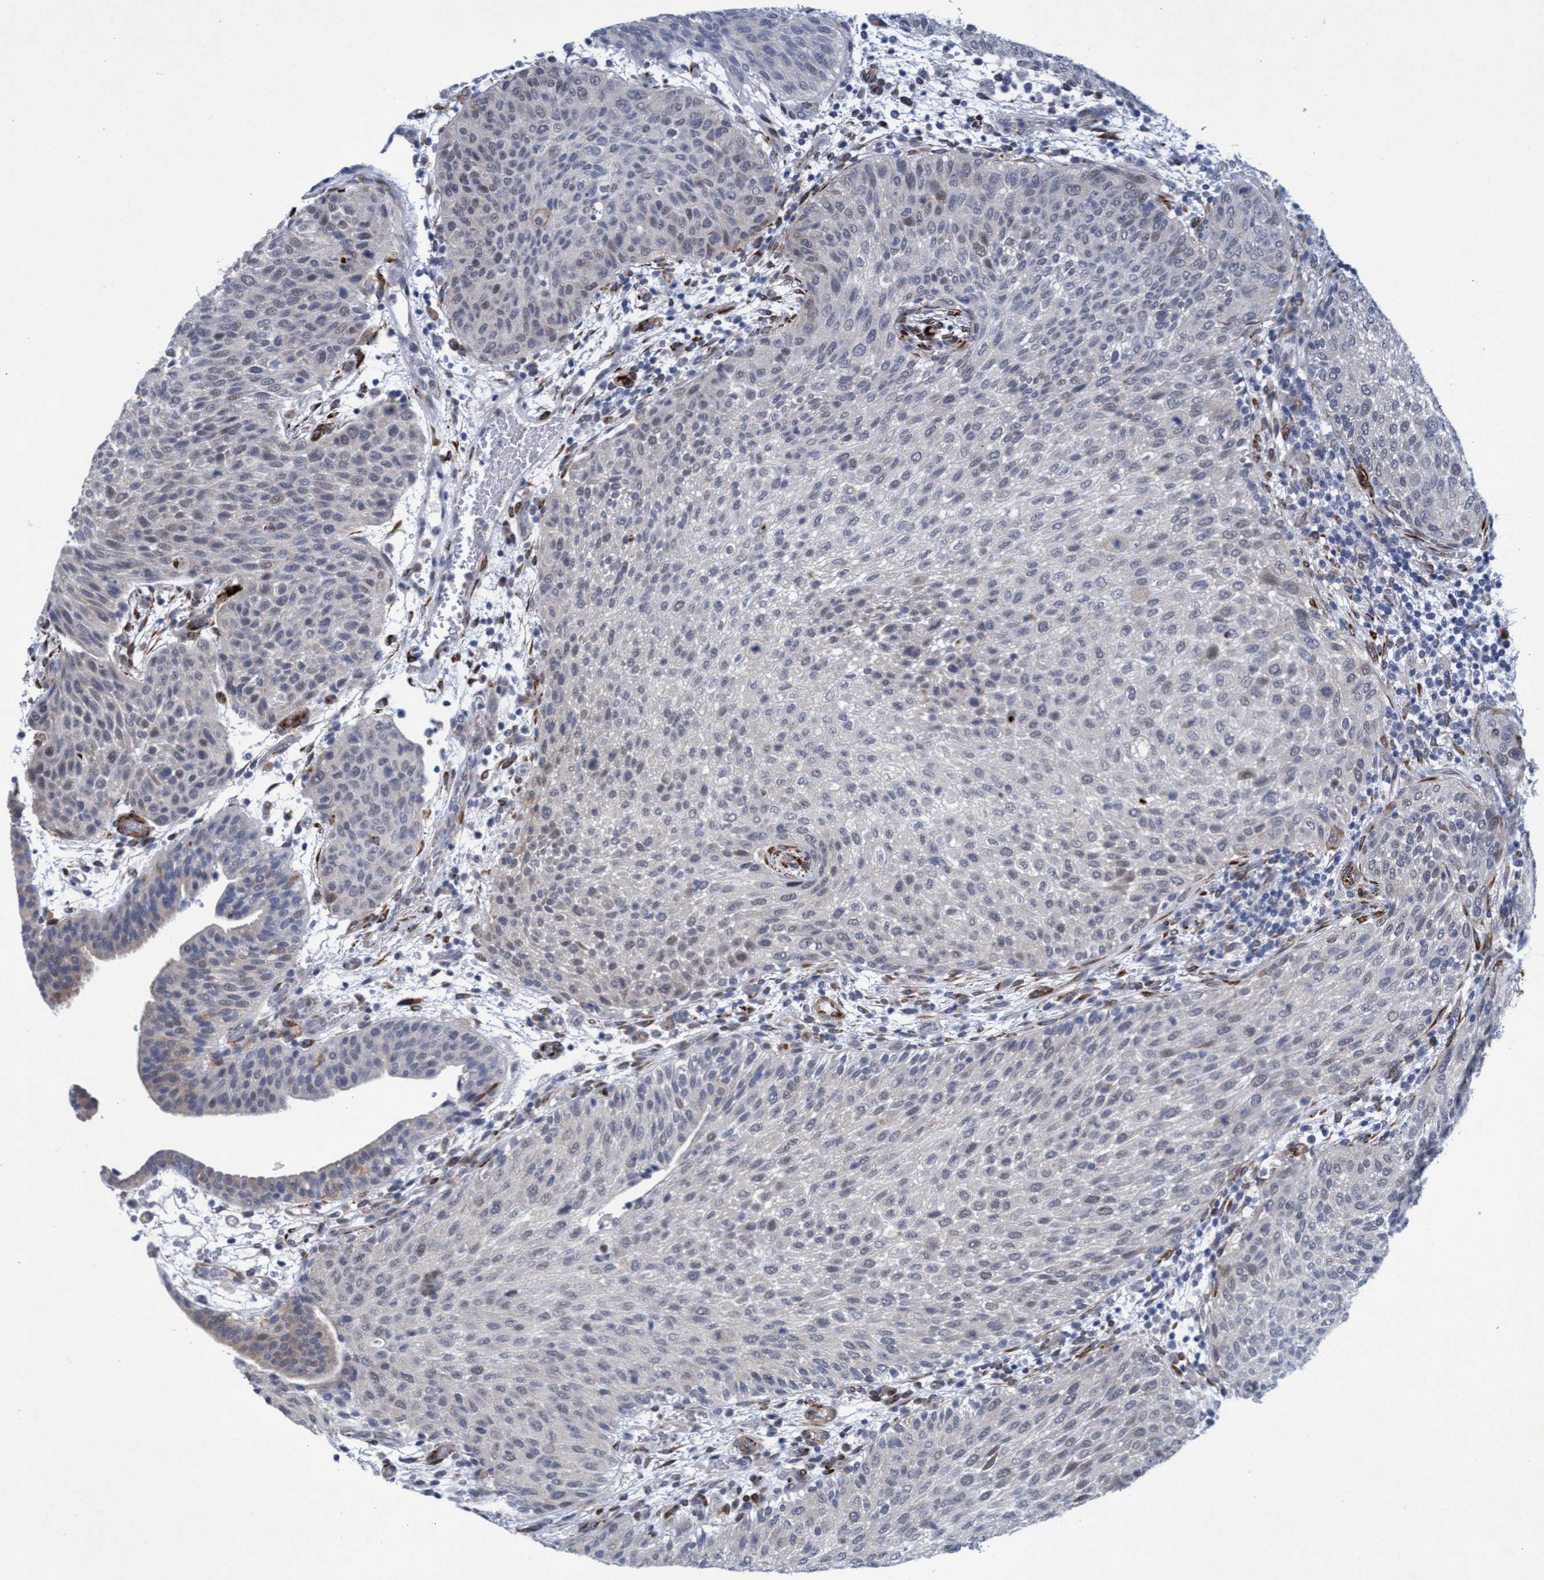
{"staining": {"intensity": "weak", "quantity": "<25%", "location": "nuclear"}, "tissue": "urothelial cancer", "cell_type": "Tumor cells", "image_type": "cancer", "snomed": [{"axis": "morphology", "description": "Urothelial carcinoma, Low grade"}, {"axis": "morphology", "description": "Urothelial carcinoma, High grade"}, {"axis": "topography", "description": "Urinary bladder"}], "caption": "IHC photomicrograph of neoplastic tissue: urothelial cancer stained with DAB (3,3'-diaminobenzidine) reveals no significant protein staining in tumor cells.", "gene": "SLC43A2", "patient": {"sex": "male", "age": 35}}